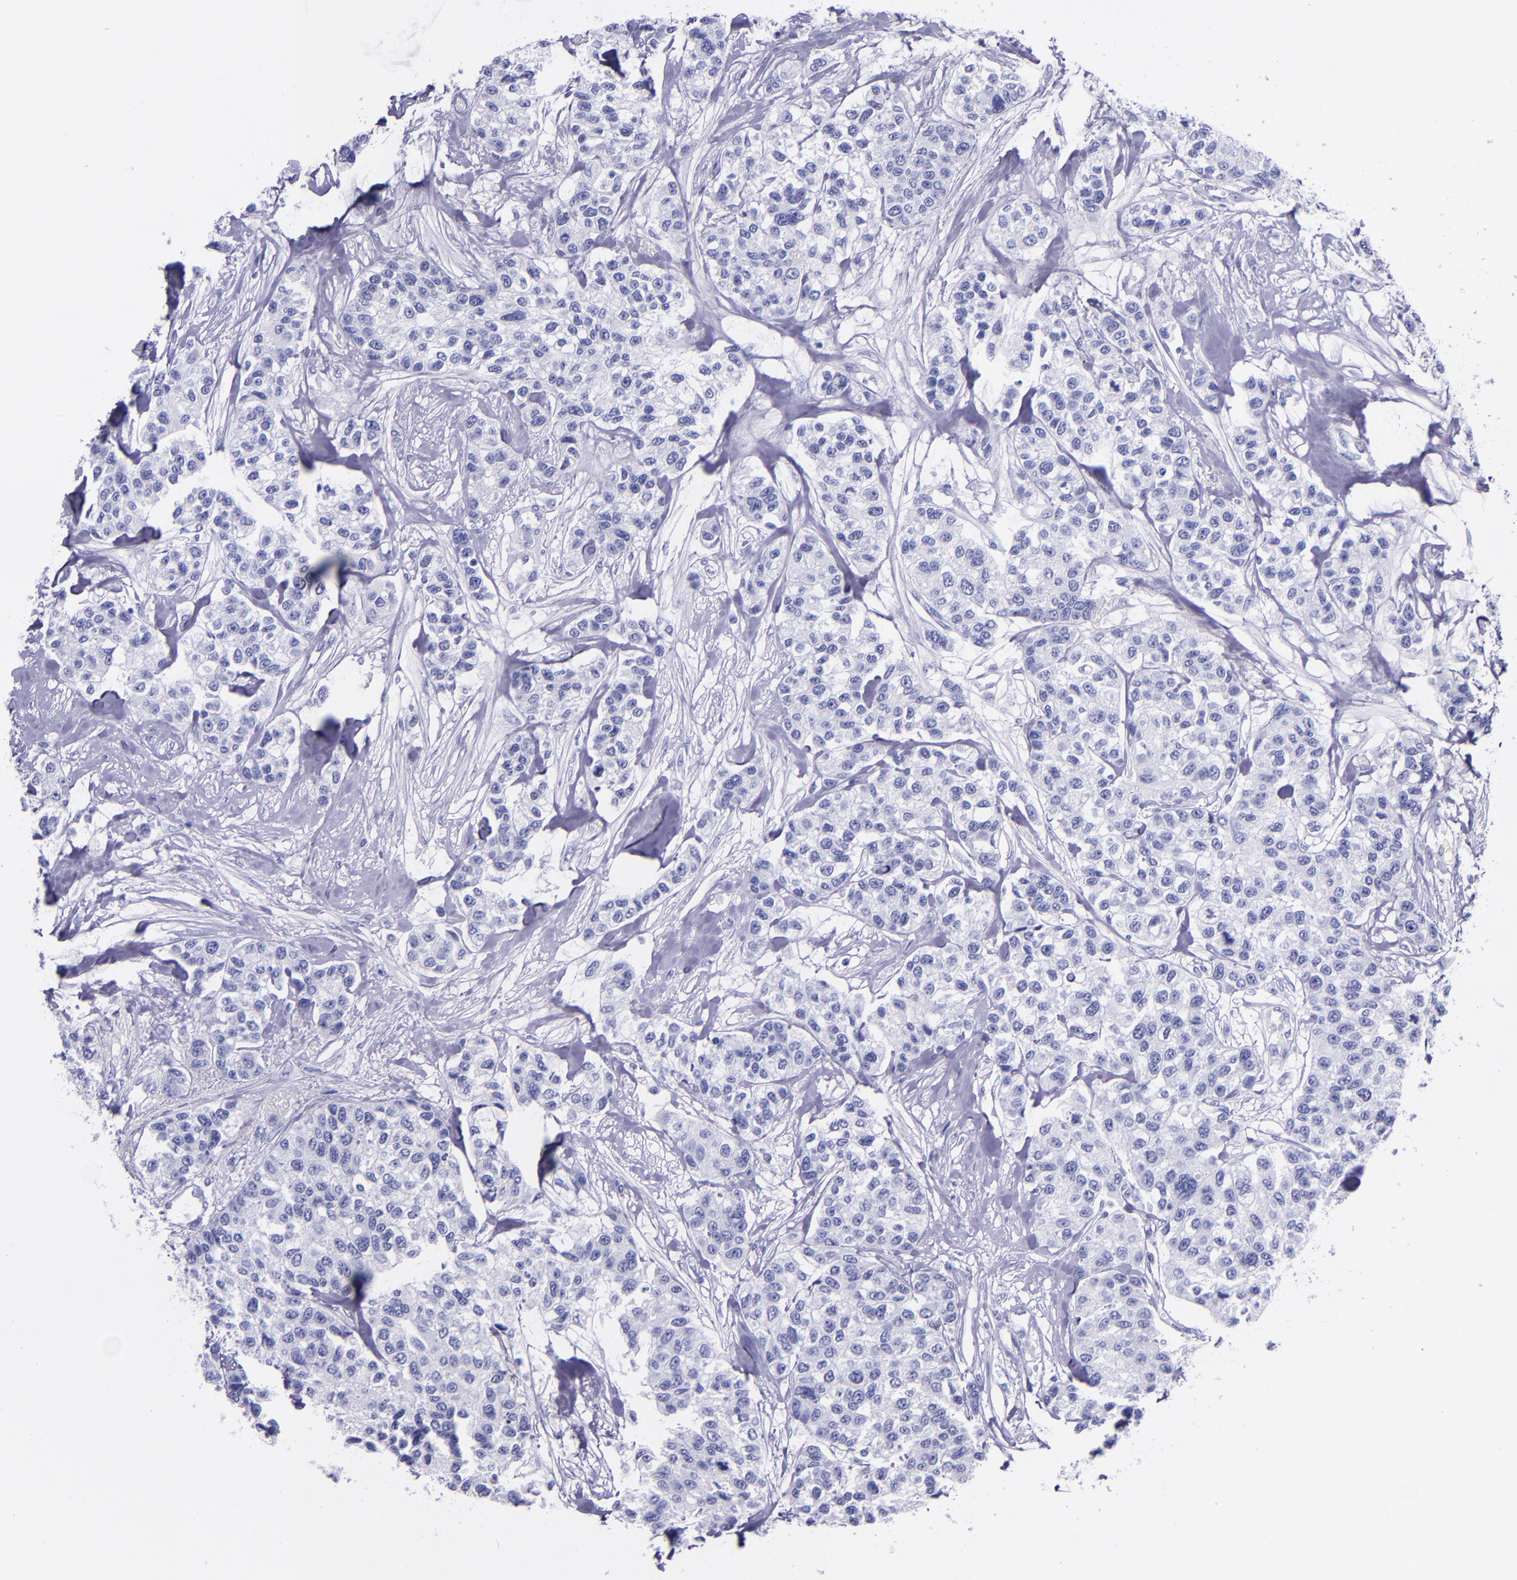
{"staining": {"intensity": "negative", "quantity": "none", "location": "none"}, "tissue": "breast cancer", "cell_type": "Tumor cells", "image_type": "cancer", "snomed": [{"axis": "morphology", "description": "Duct carcinoma"}, {"axis": "topography", "description": "Breast"}], "caption": "An IHC image of breast cancer (intraductal carcinoma) is shown. There is no staining in tumor cells of breast cancer (intraductal carcinoma). (DAB immunohistochemistry visualized using brightfield microscopy, high magnification).", "gene": "SLPI", "patient": {"sex": "female", "age": 51}}